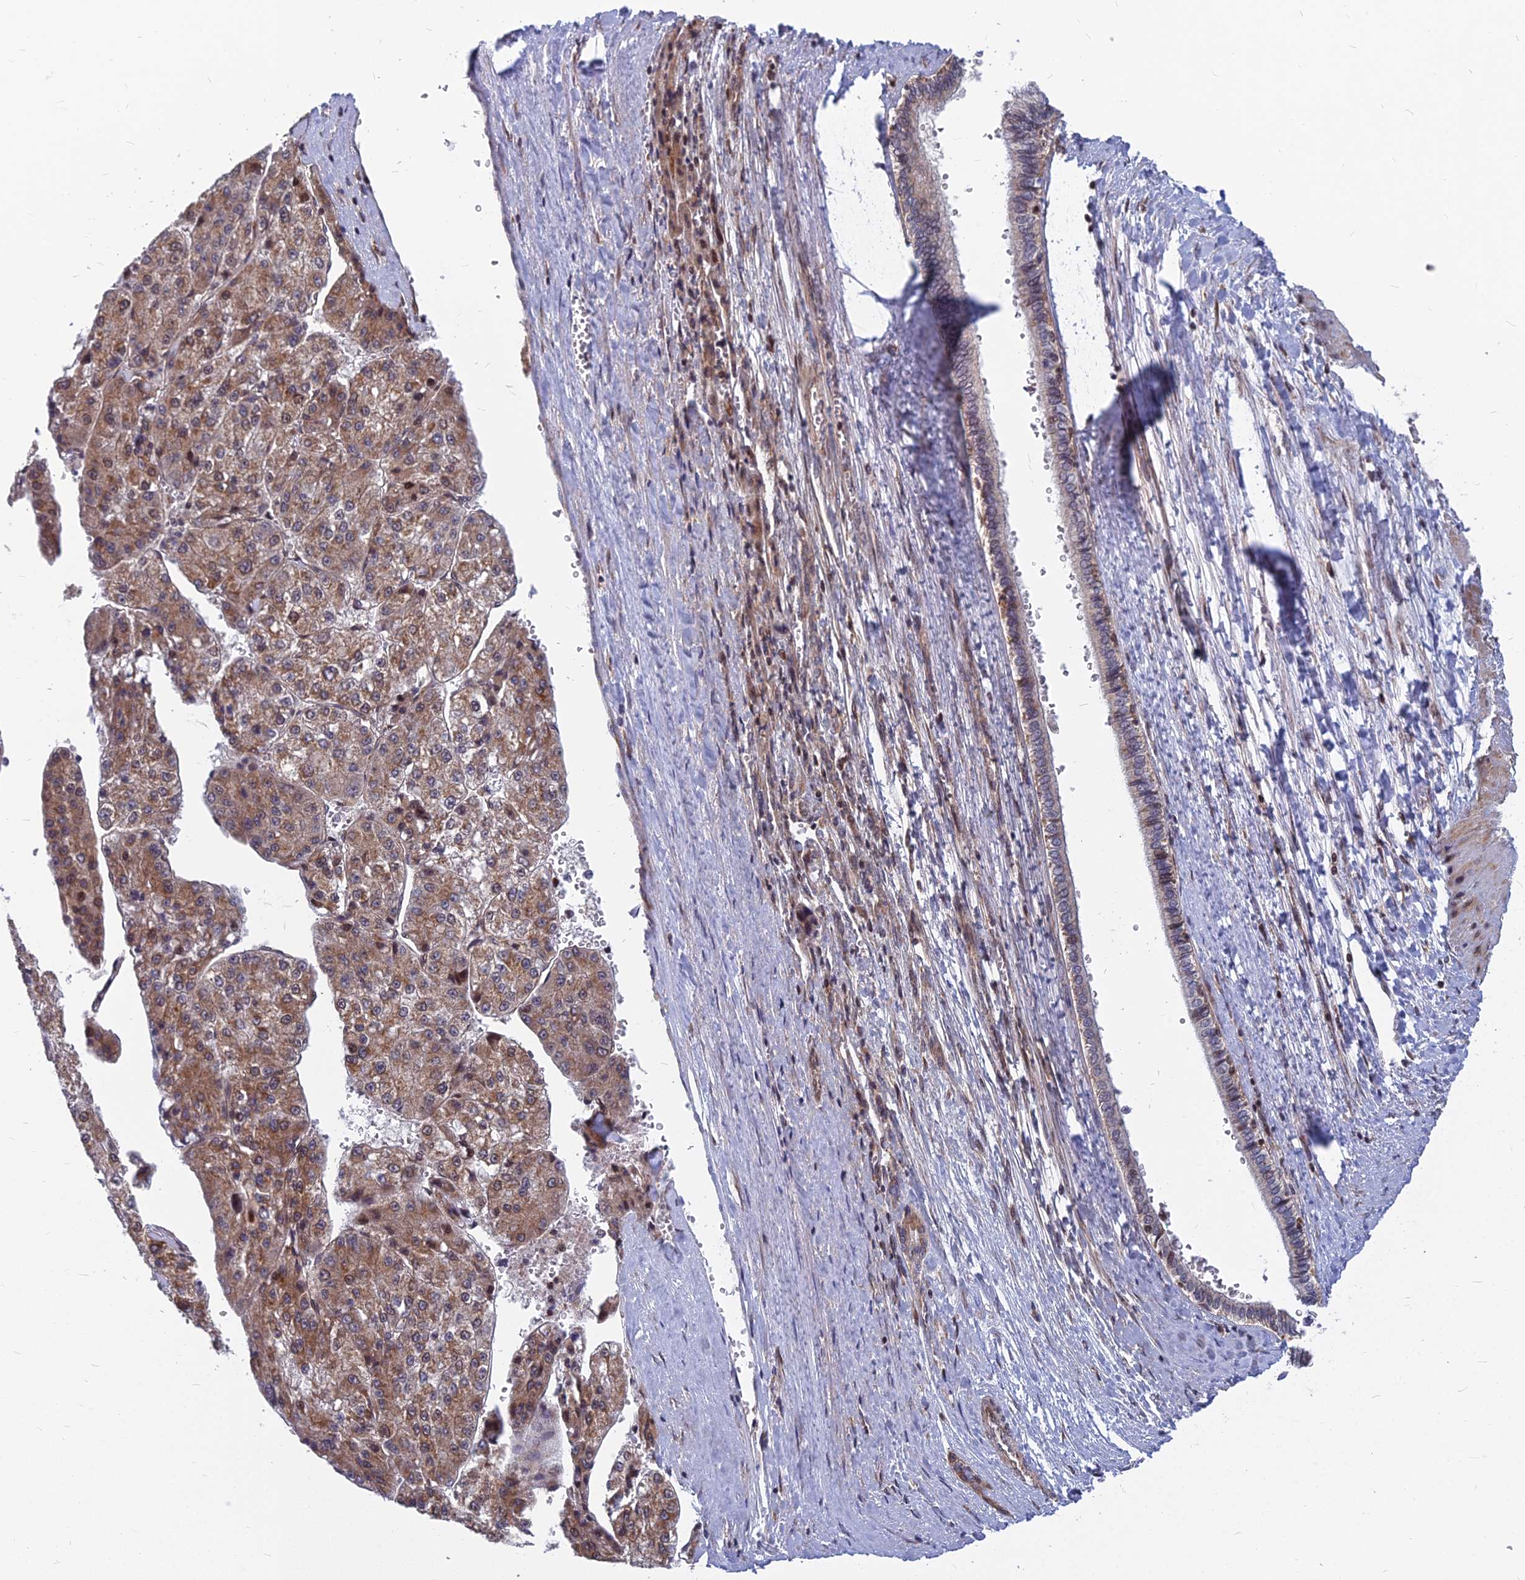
{"staining": {"intensity": "moderate", "quantity": ">75%", "location": "cytoplasmic/membranous"}, "tissue": "liver cancer", "cell_type": "Tumor cells", "image_type": "cancer", "snomed": [{"axis": "morphology", "description": "Carcinoma, Hepatocellular, NOS"}, {"axis": "topography", "description": "Liver"}], "caption": "Liver cancer (hepatocellular carcinoma) stained with IHC shows moderate cytoplasmic/membranous expression in approximately >75% of tumor cells.", "gene": "COMMD2", "patient": {"sex": "female", "age": 73}}